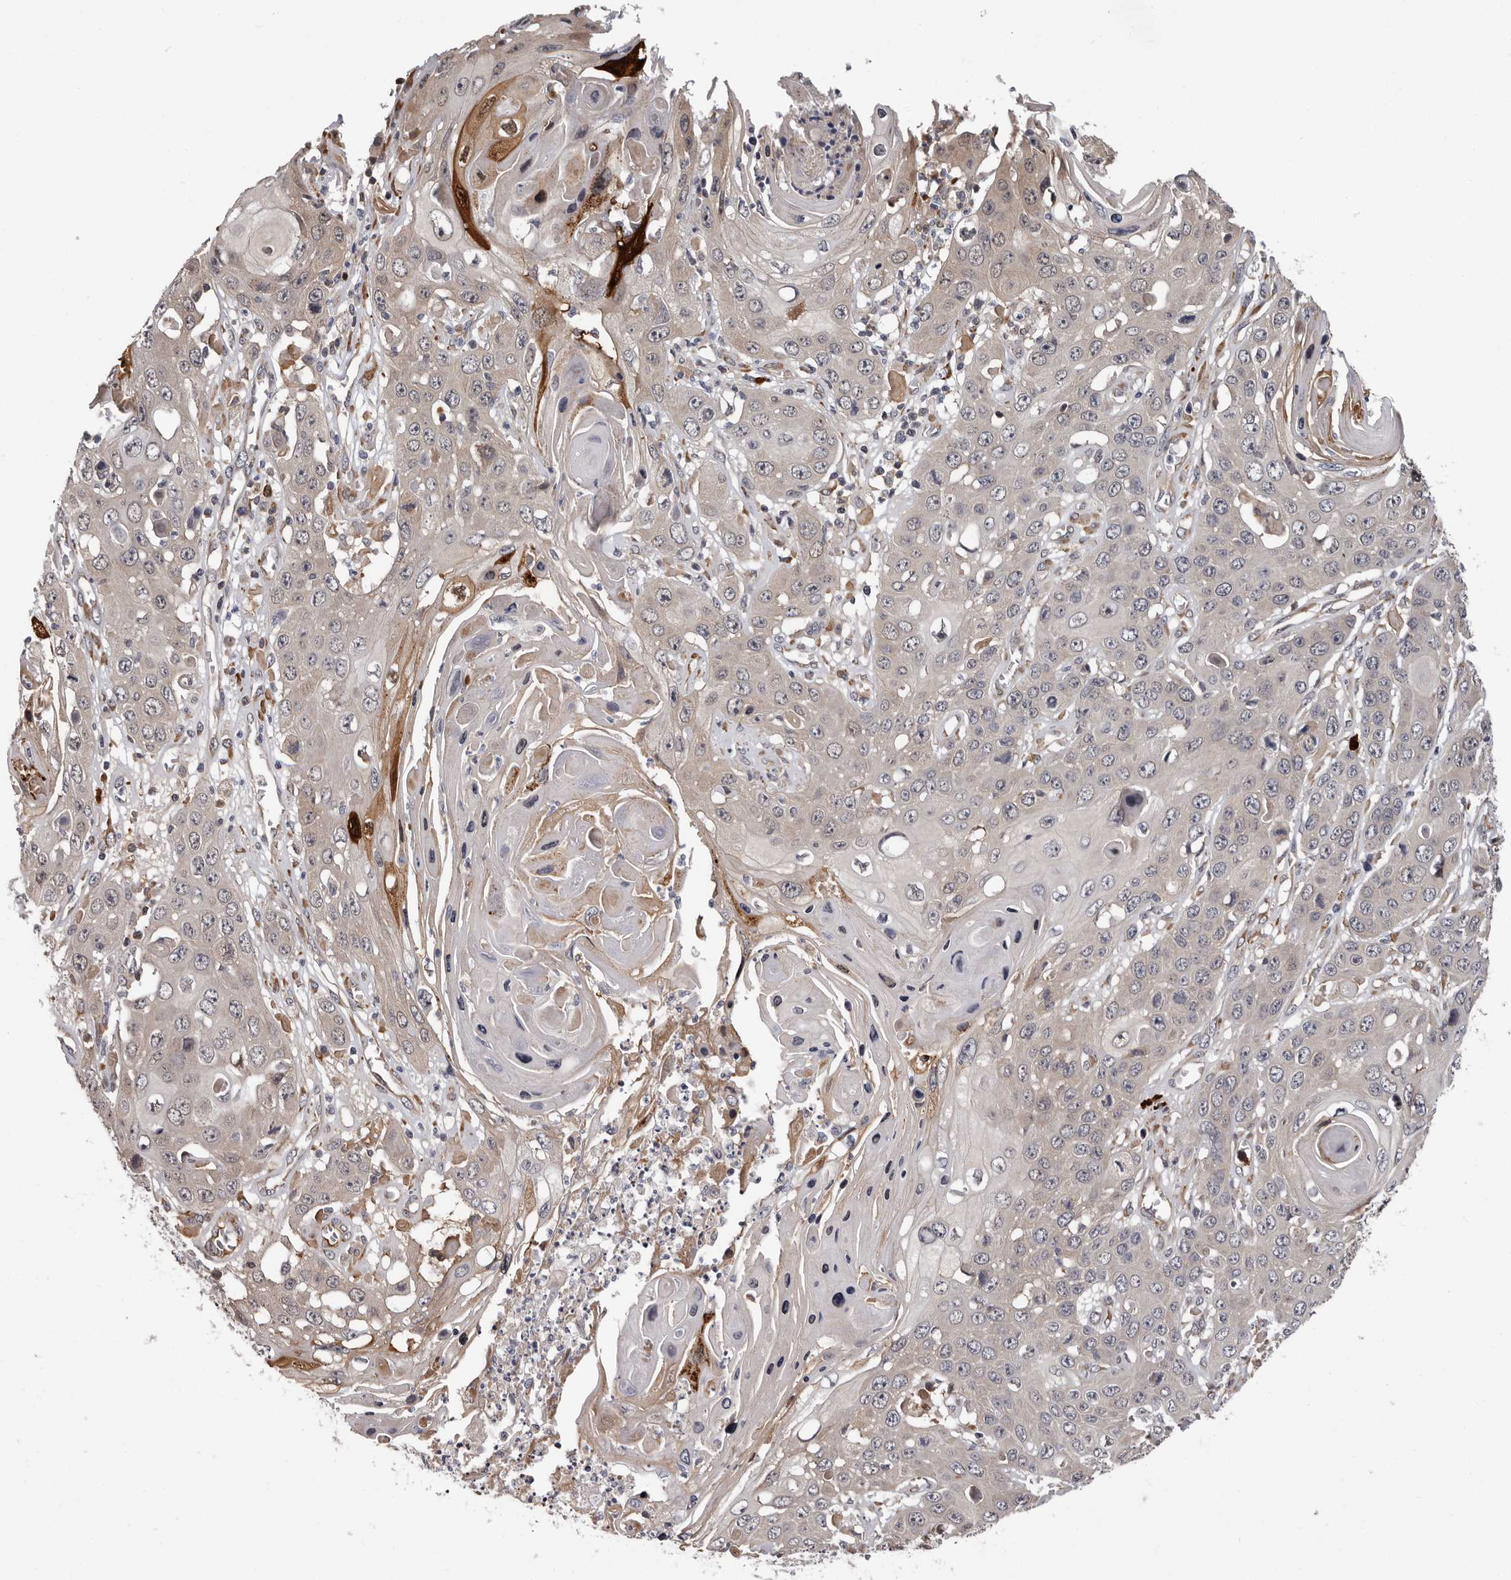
{"staining": {"intensity": "strong", "quantity": "<25%", "location": "cytoplasmic/membranous,nuclear"}, "tissue": "skin cancer", "cell_type": "Tumor cells", "image_type": "cancer", "snomed": [{"axis": "morphology", "description": "Squamous cell carcinoma, NOS"}, {"axis": "topography", "description": "Skin"}], "caption": "Skin cancer (squamous cell carcinoma) was stained to show a protein in brown. There is medium levels of strong cytoplasmic/membranous and nuclear positivity in about <25% of tumor cells.", "gene": "MED8", "patient": {"sex": "male", "age": 55}}